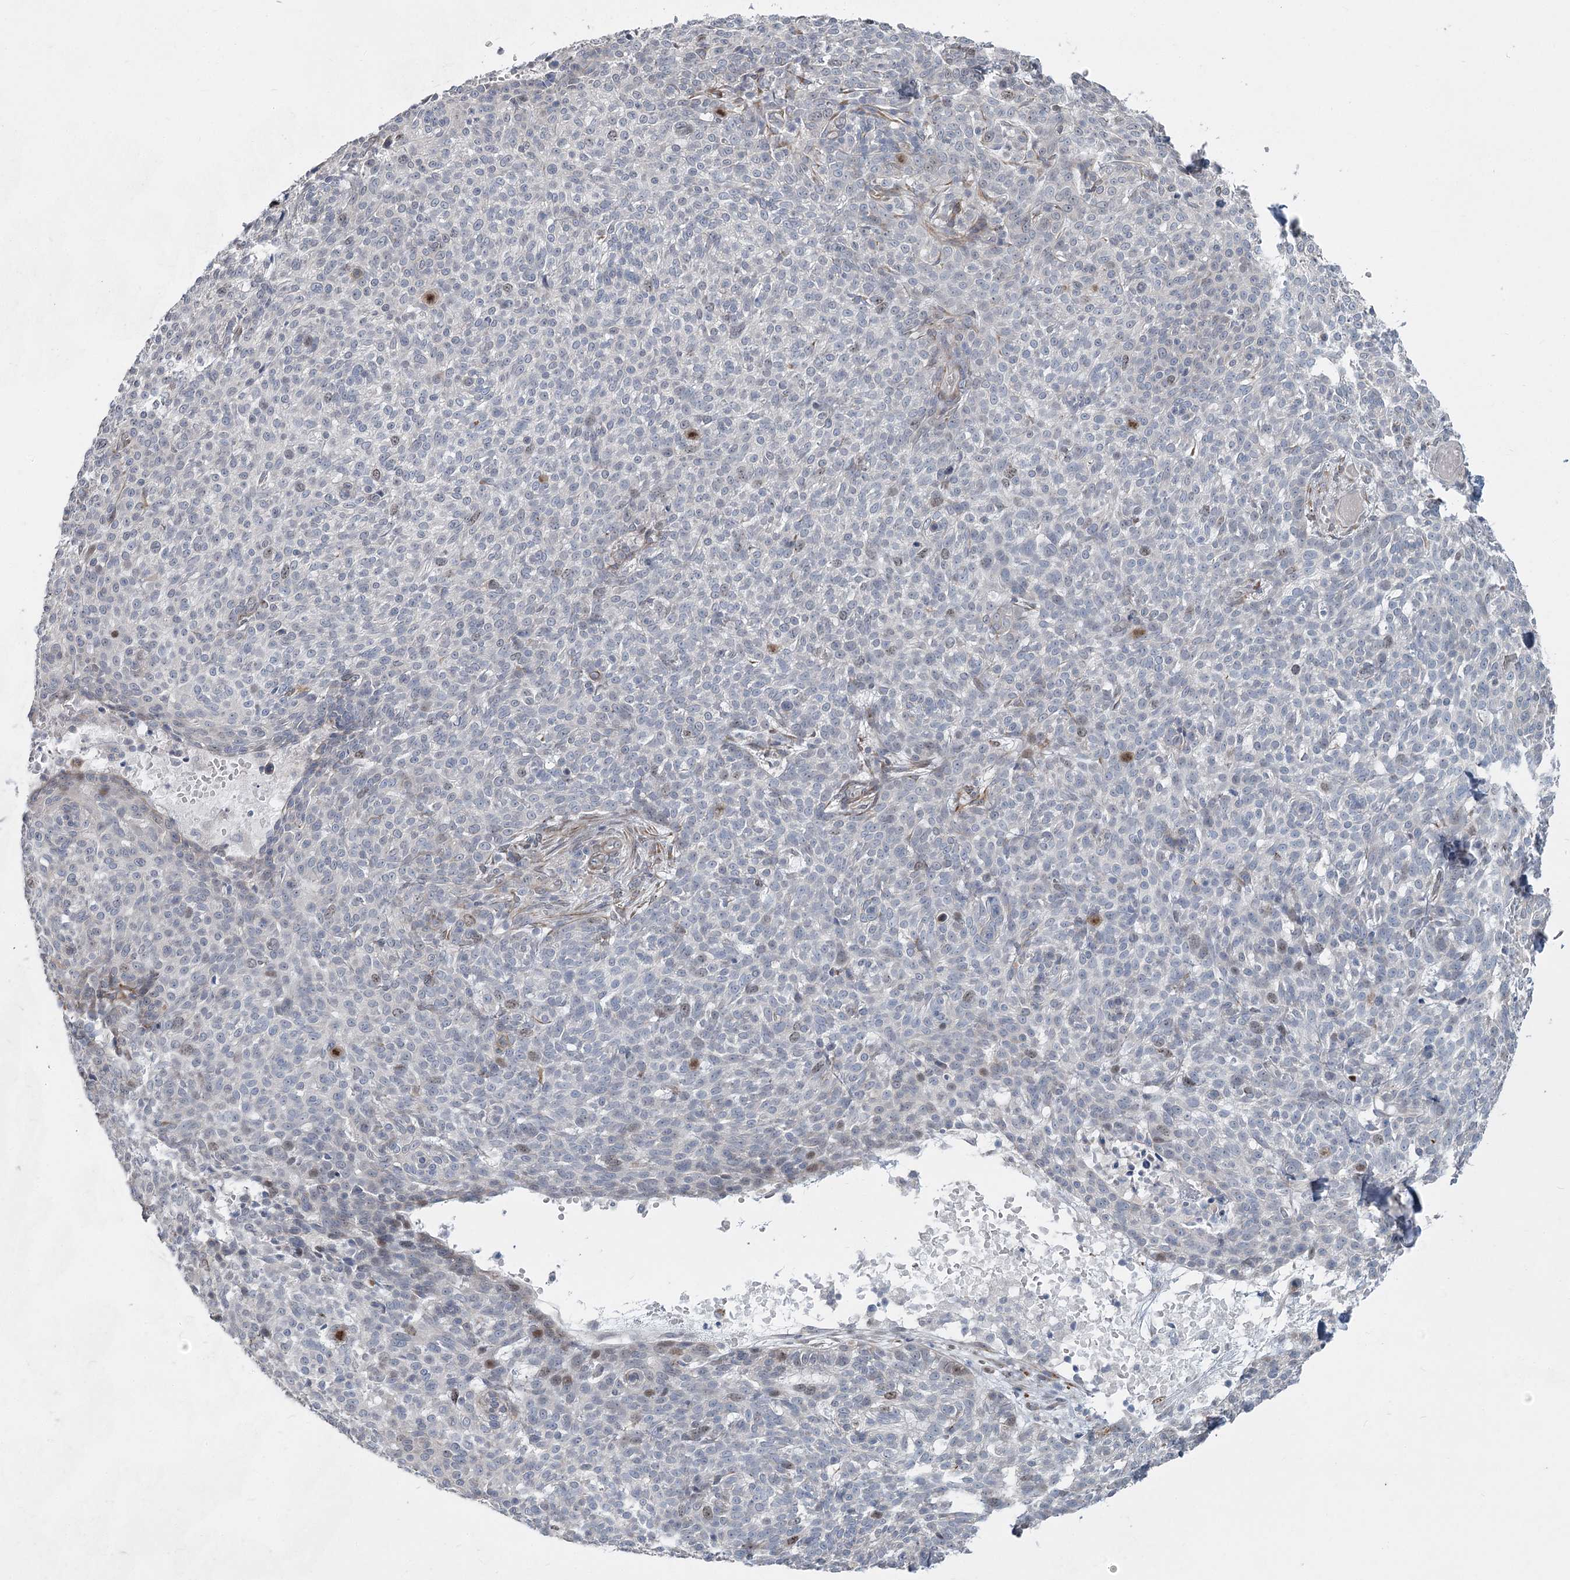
{"staining": {"intensity": "weak", "quantity": "<25%", "location": "nuclear"}, "tissue": "skin cancer", "cell_type": "Tumor cells", "image_type": "cancer", "snomed": [{"axis": "morphology", "description": "Basal cell carcinoma"}, {"axis": "topography", "description": "Skin"}], "caption": "Immunohistochemical staining of human skin cancer shows no significant positivity in tumor cells.", "gene": "ABITRAM", "patient": {"sex": "male", "age": 85}}